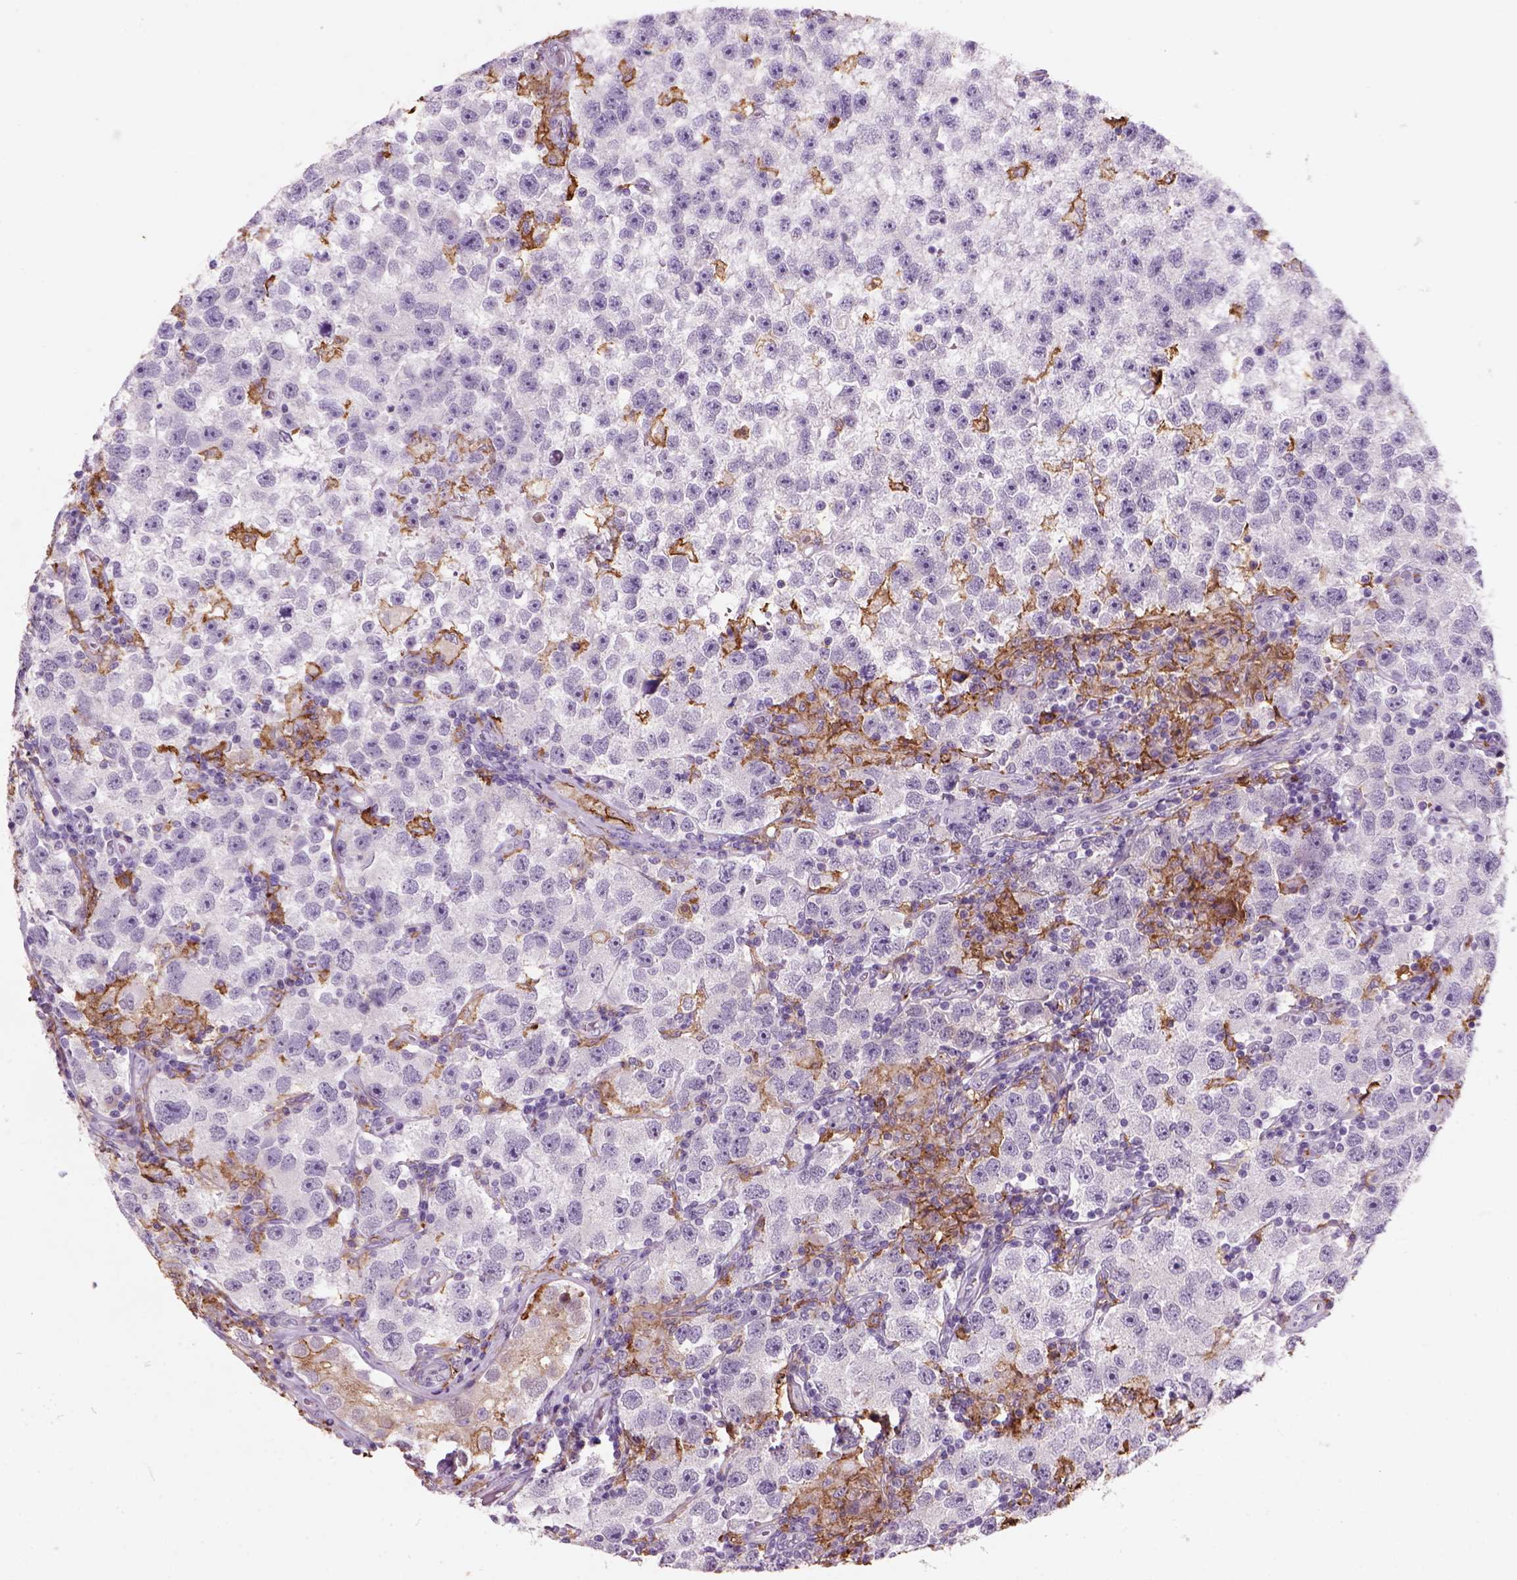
{"staining": {"intensity": "negative", "quantity": "none", "location": "none"}, "tissue": "testis cancer", "cell_type": "Tumor cells", "image_type": "cancer", "snomed": [{"axis": "morphology", "description": "Seminoma, NOS"}, {"axis": "topography", "description": "Testis"}], "caption": "An IHC photomicrograph of testis cancer is shown. There is no staining in tumor cells of testis cancer. Brightfield microscopy of IHC stained with DAB (3,3'-diaminobenzidine) (brown) and hematoxylin (blue), captured at high magnification.", "gene": "CD14", "patient": {"sex": "male", "age": 26}}